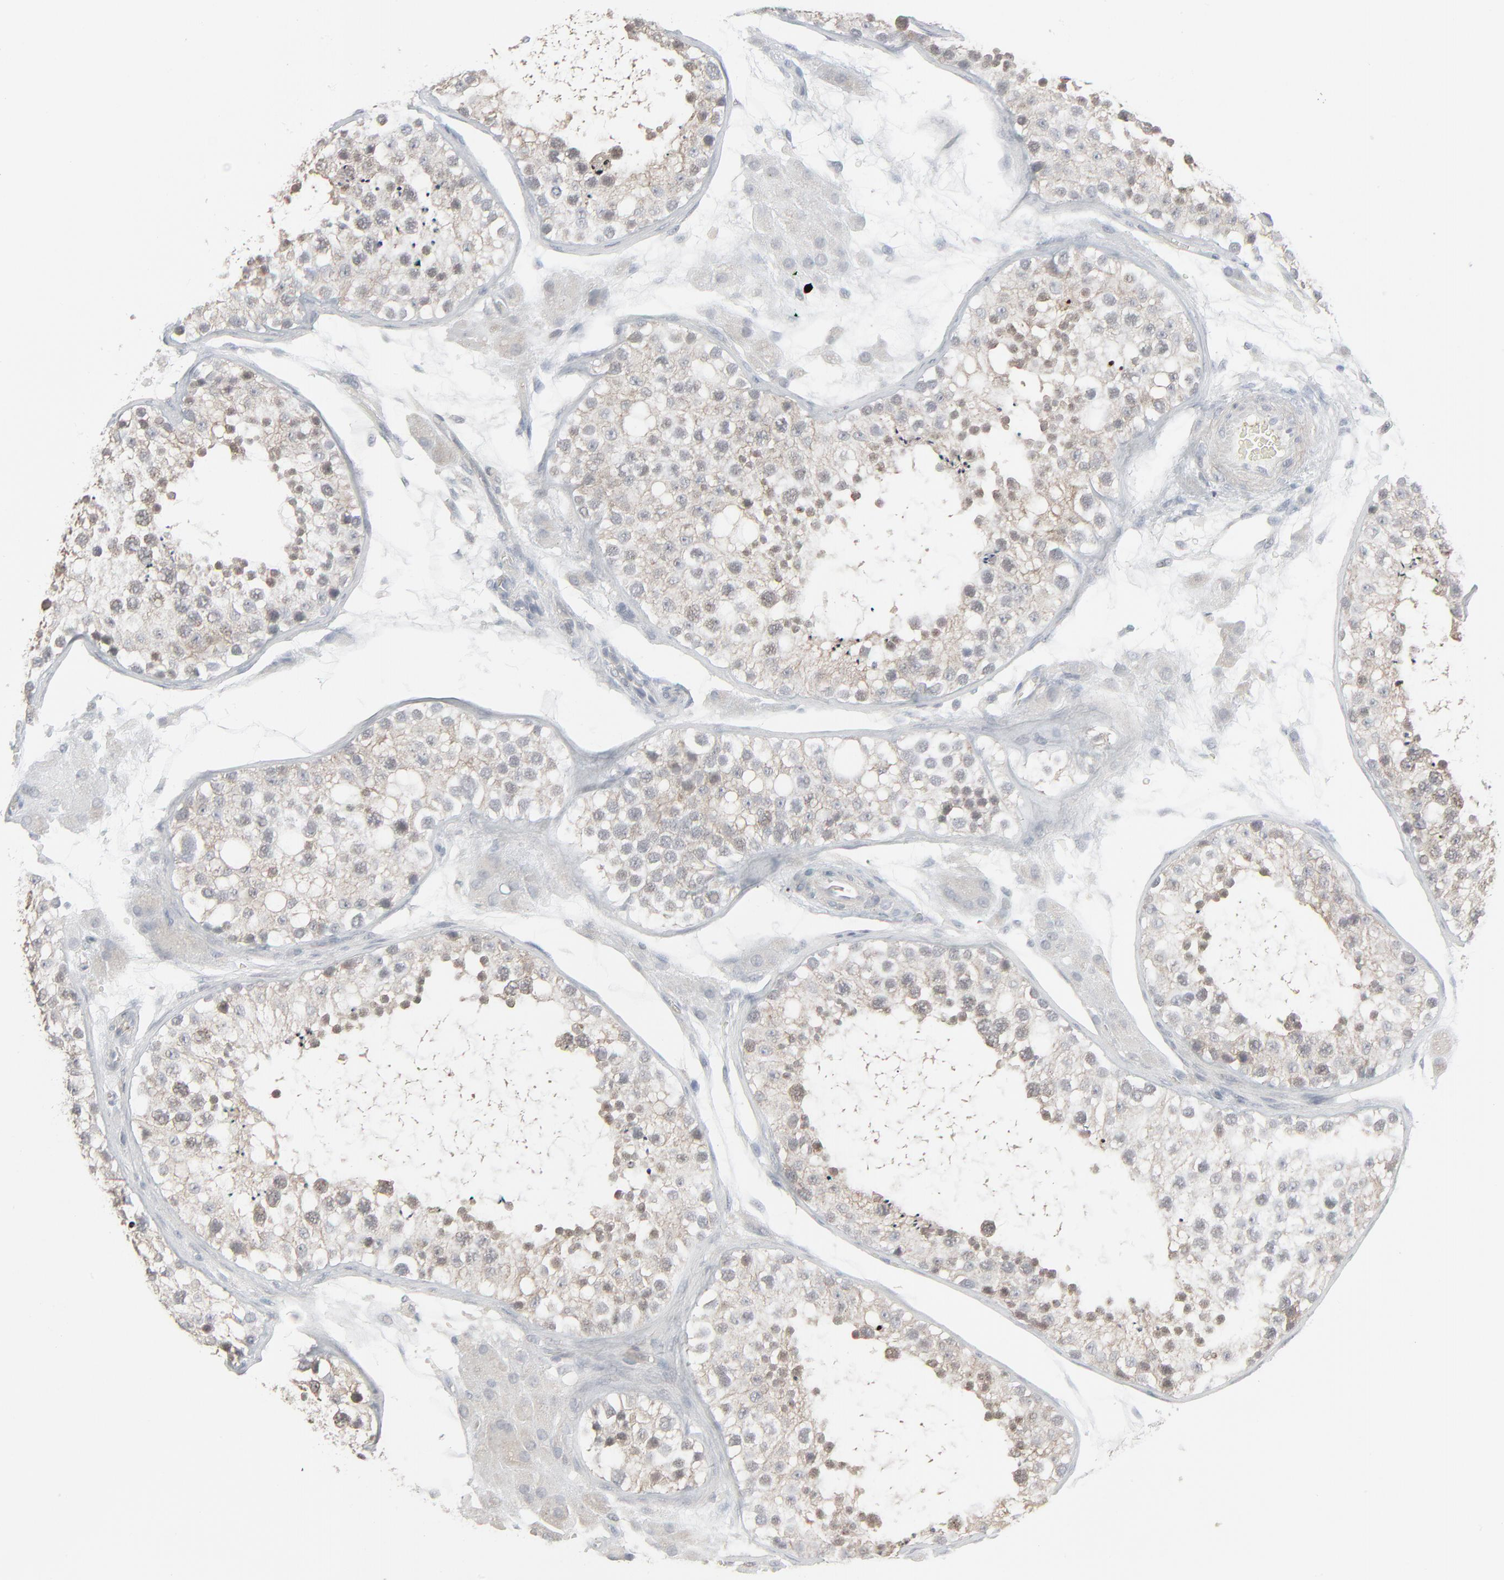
{"staining": {"intensity": "moderate", "quantity": ">75%", "location": "cytoplasmic/membranous"}, "tissue": "testis", "cell_type": "Cells in seminiferous ducts", "image_type": "normal", "snomed": [{"axis": "morphology", "description": "Normal tissue, NOS"}, {"axis": "topography", "description": "Testis"}], "caption": "Immunohistochemistry (IHC) photomicrograph of normal testis: testis stained using IHC reveals medium levels of moderate protein expression localized specifically in the cytoplasmic/membranous of cells in seminiferous ducts, appearing as a cytoplasmic/membranous brown color.", "gene": "NEUROD1", "patient": {"sex": "male", "age": 26}}